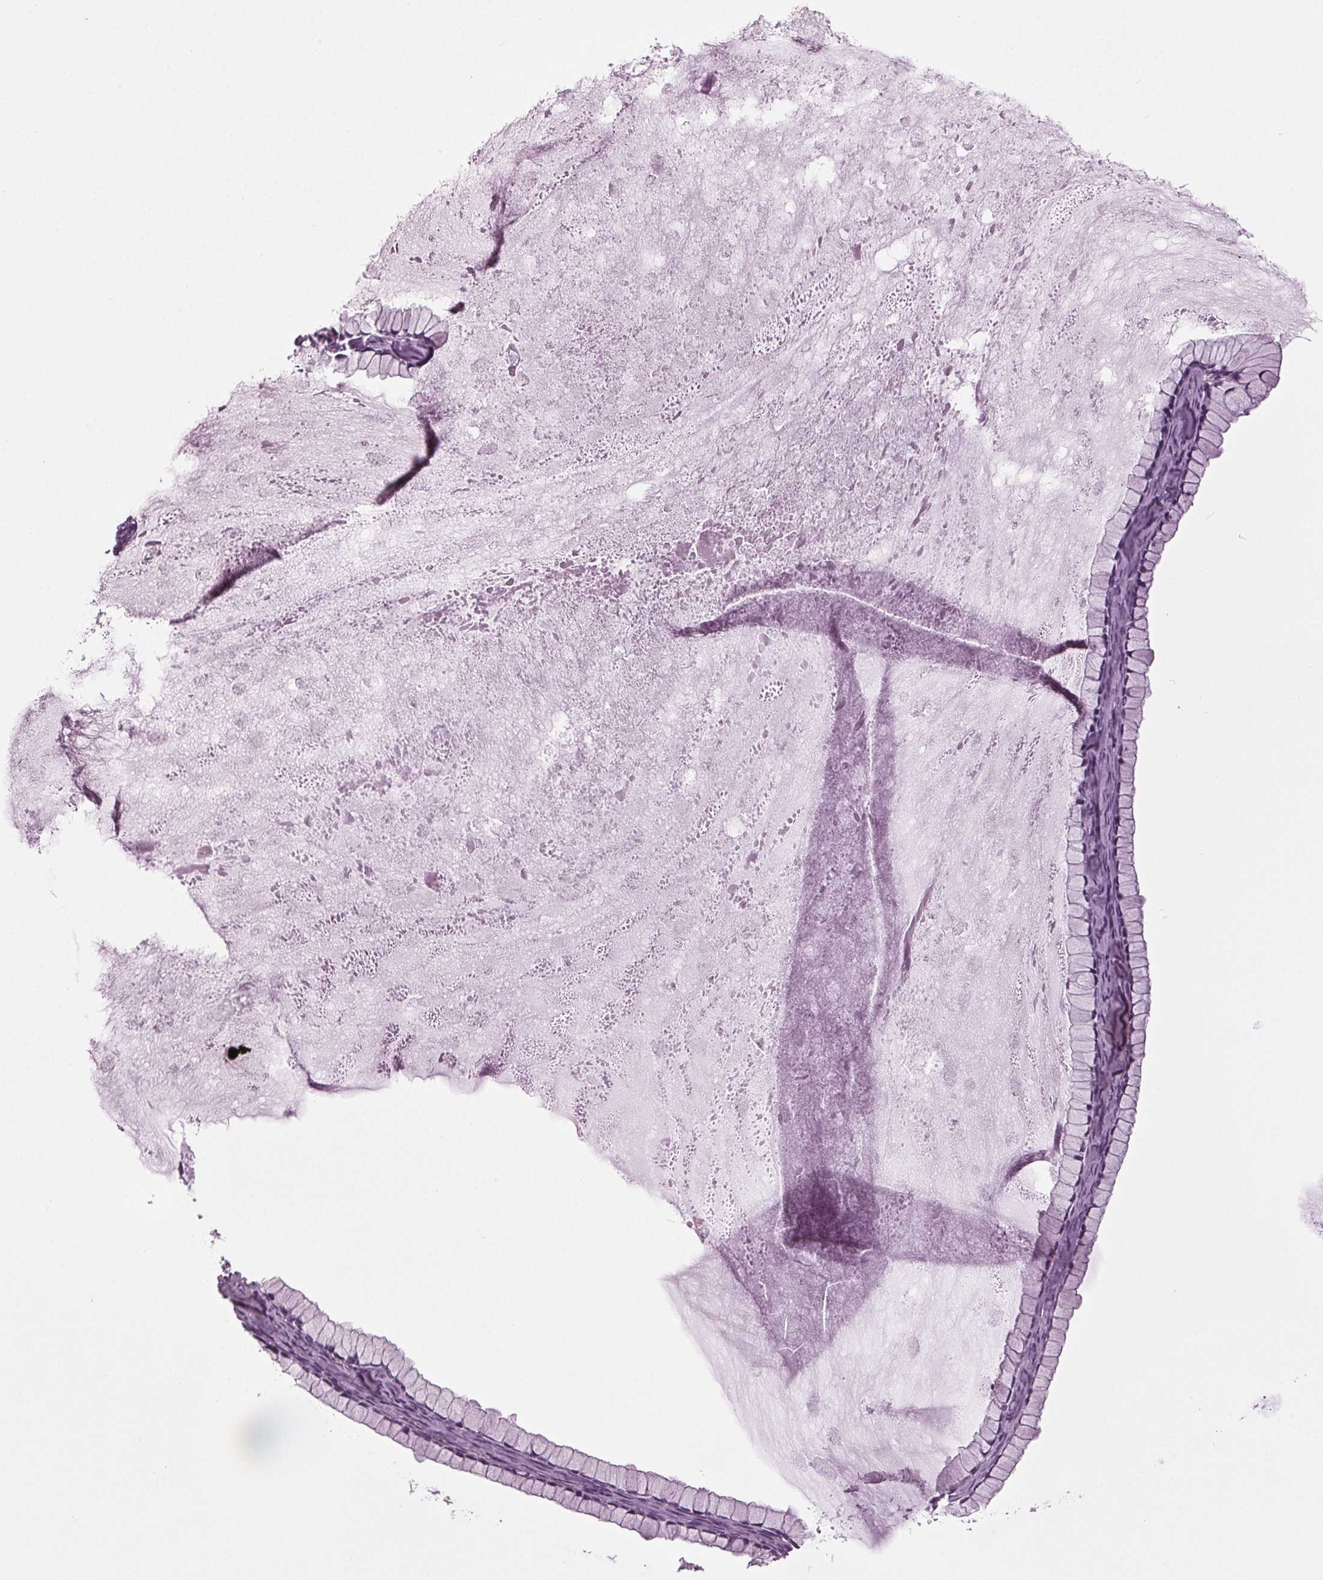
{"staining": {"intensity": "negative", "quantity": "none", "location": "none"}, "tissue": "ovarian cancer", "cell_type": "Tumor cells", "image_type": "cancer", "snomed": [{"axis": "morphology", "description": "Cystadenocarcinoma, mucinous, NOS"}, {"axis": "topography", "description": "Ovary"}], "caption": "The immunohistochemistry image has no significant positivity in tumor cells of mucinous cystadenocarcinoma (ovarian) tissue.", "gene": "DNAH12", "patient": {"sex": "female", "age": 41}}